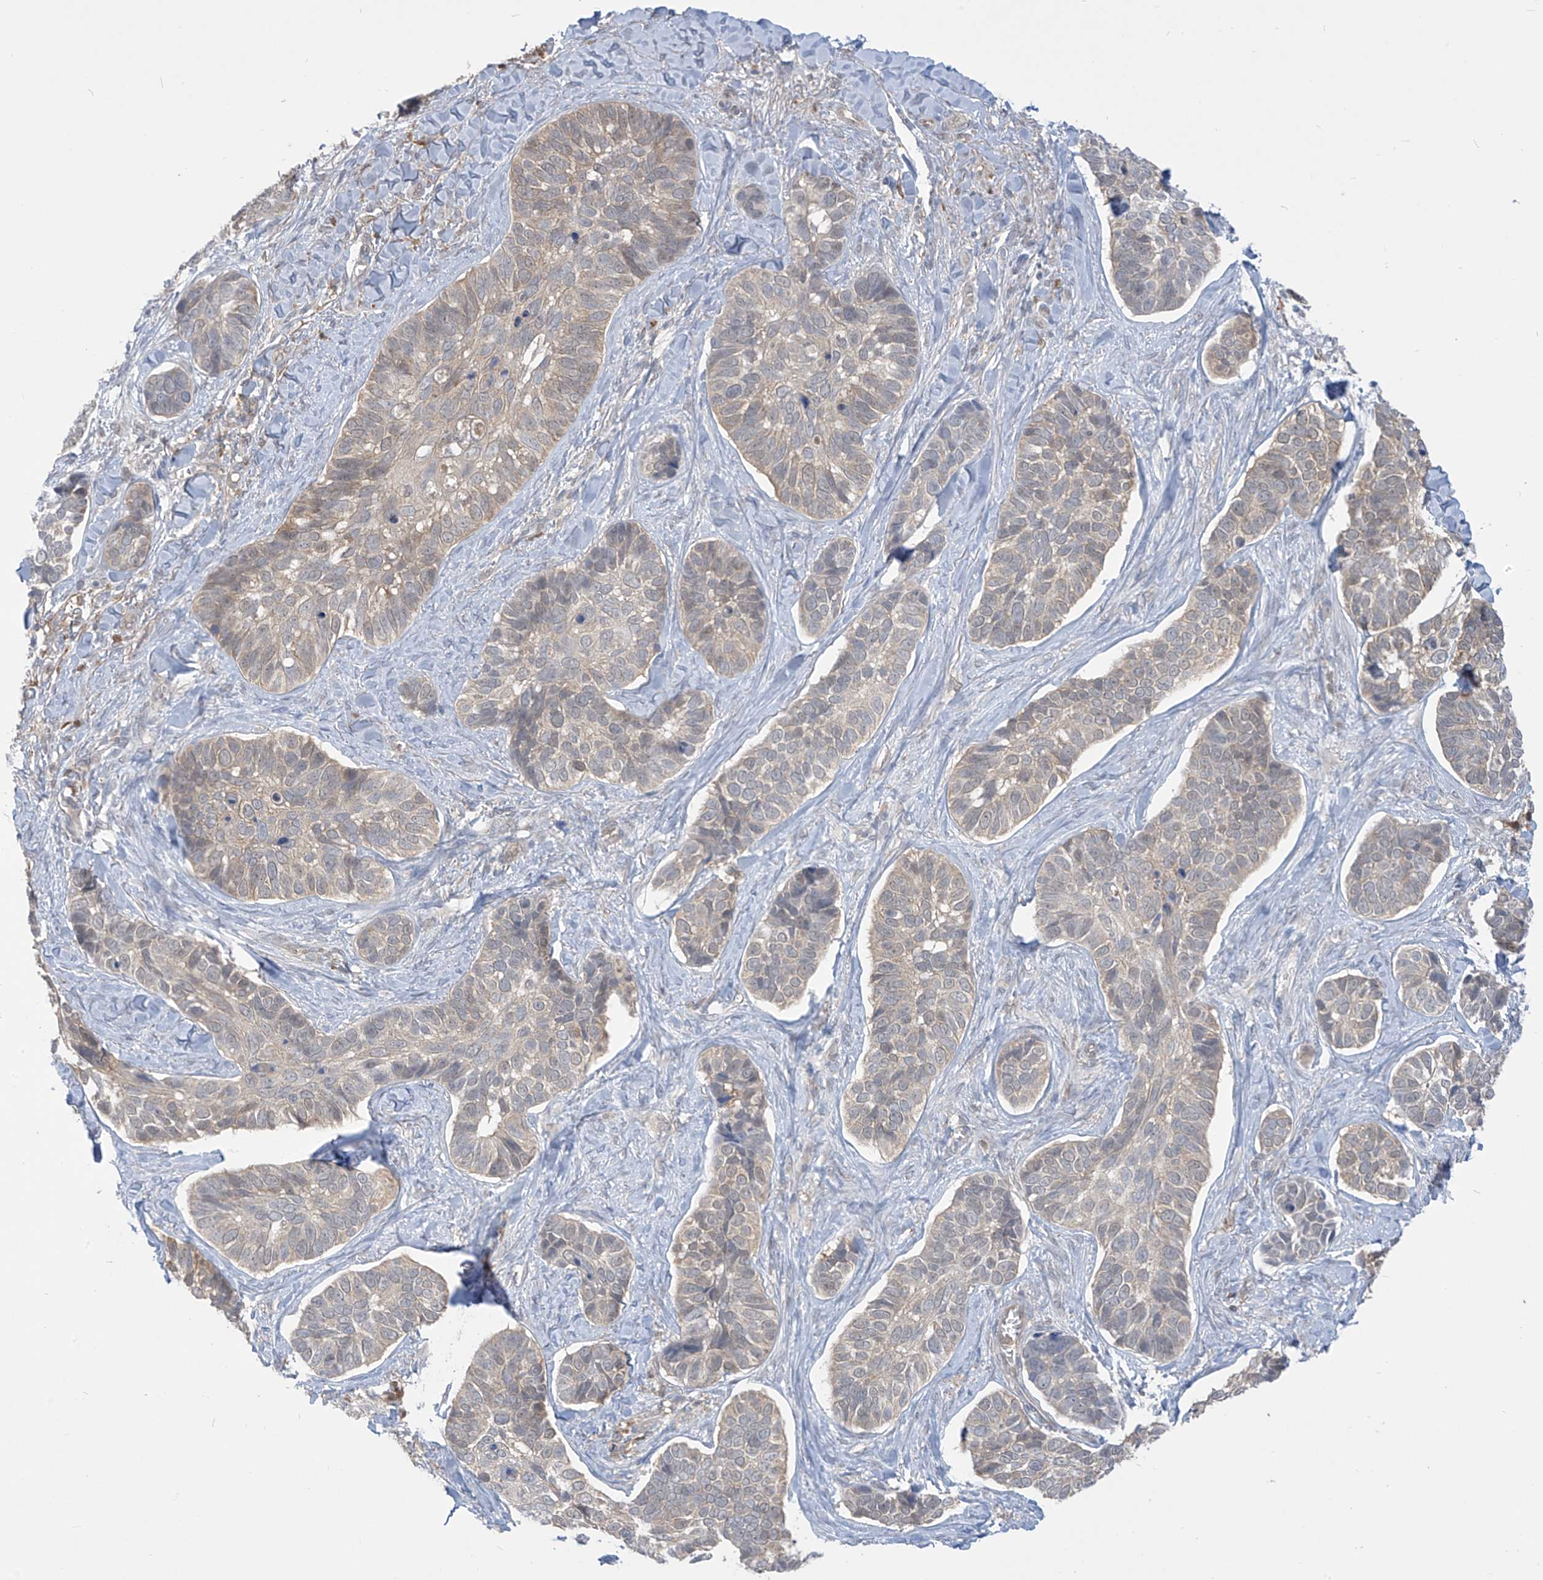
{"staining": {"intensity": "moderate", "quantity": "25%-75%", "location": "cytoplasmic/membranous"}, "tissue": "skin cancer", "cell_type": "Tumor cells", "image_type": "cancer", "snomed": [{"axis": "morphology", "description": "Basal cell carcinoma"}, {"axis": "topography", "description": "Skin"}], "caption": "Basal cell carcinoma (skin) stained with a brown dye exhibits moderate cytoplasmic/membranous positive expression in about 25%-75% of tumor cells.", "gene": "IDH1", "patient": {"sex": "male", "age": 62}}